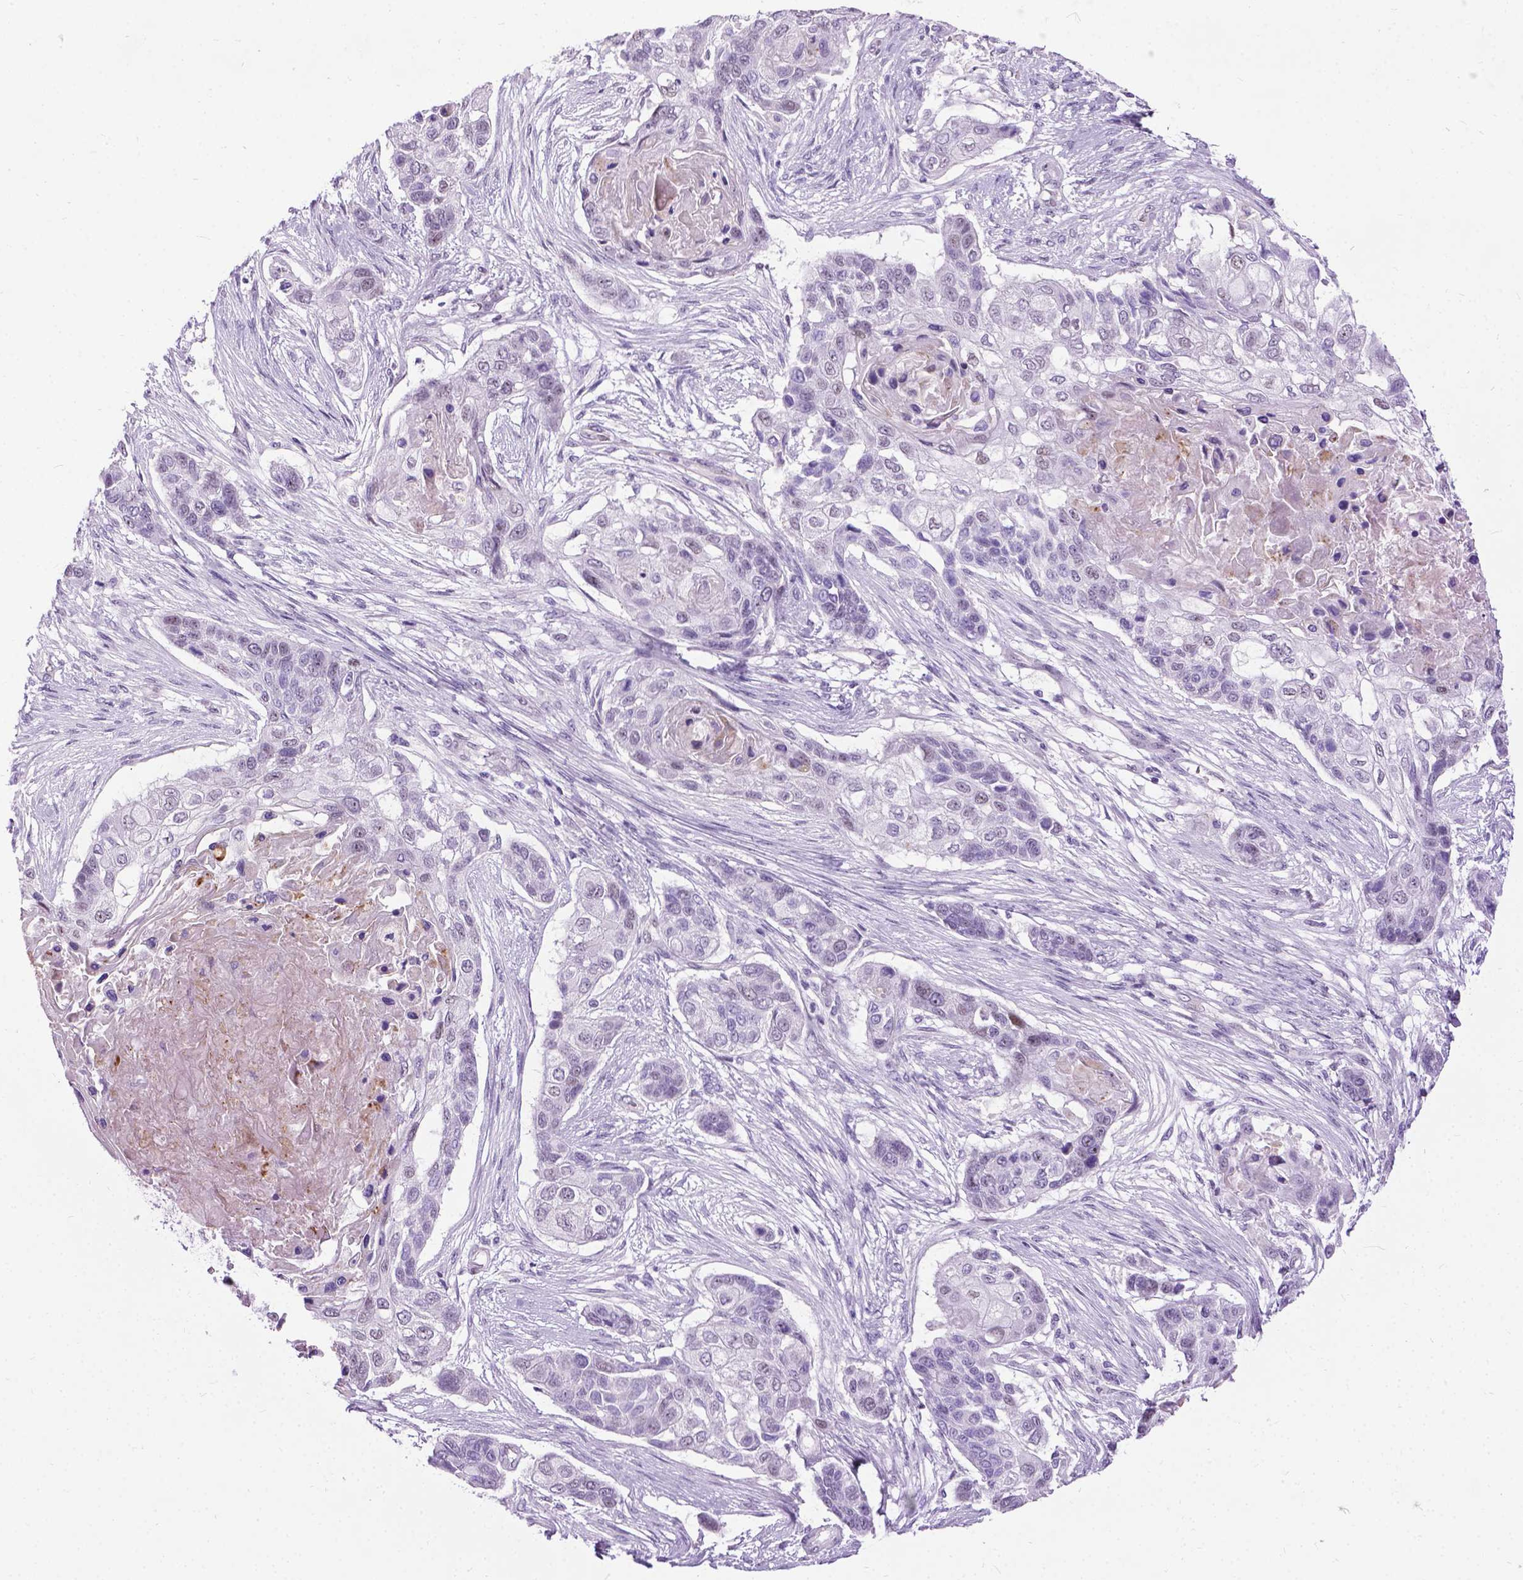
{"staining": {"intensity": "negative", "quantity": "none", "location": "none"}, "tissue": "lung cancer", "cell_type": "Tumor cells", "image_type": "cancer", "snomed": [{"axis": "morphology", "description": "Squamous cell carcinoma, NOS"}, {"axis": "topography", "description": "Lung"}], "caption": "Immunohistochemistry of lung cancer (squamous cell carcinoma) shows no positivity in tumor cells.", "gene": "PROB1", "patient": {"sex": "male", "age": 69}}